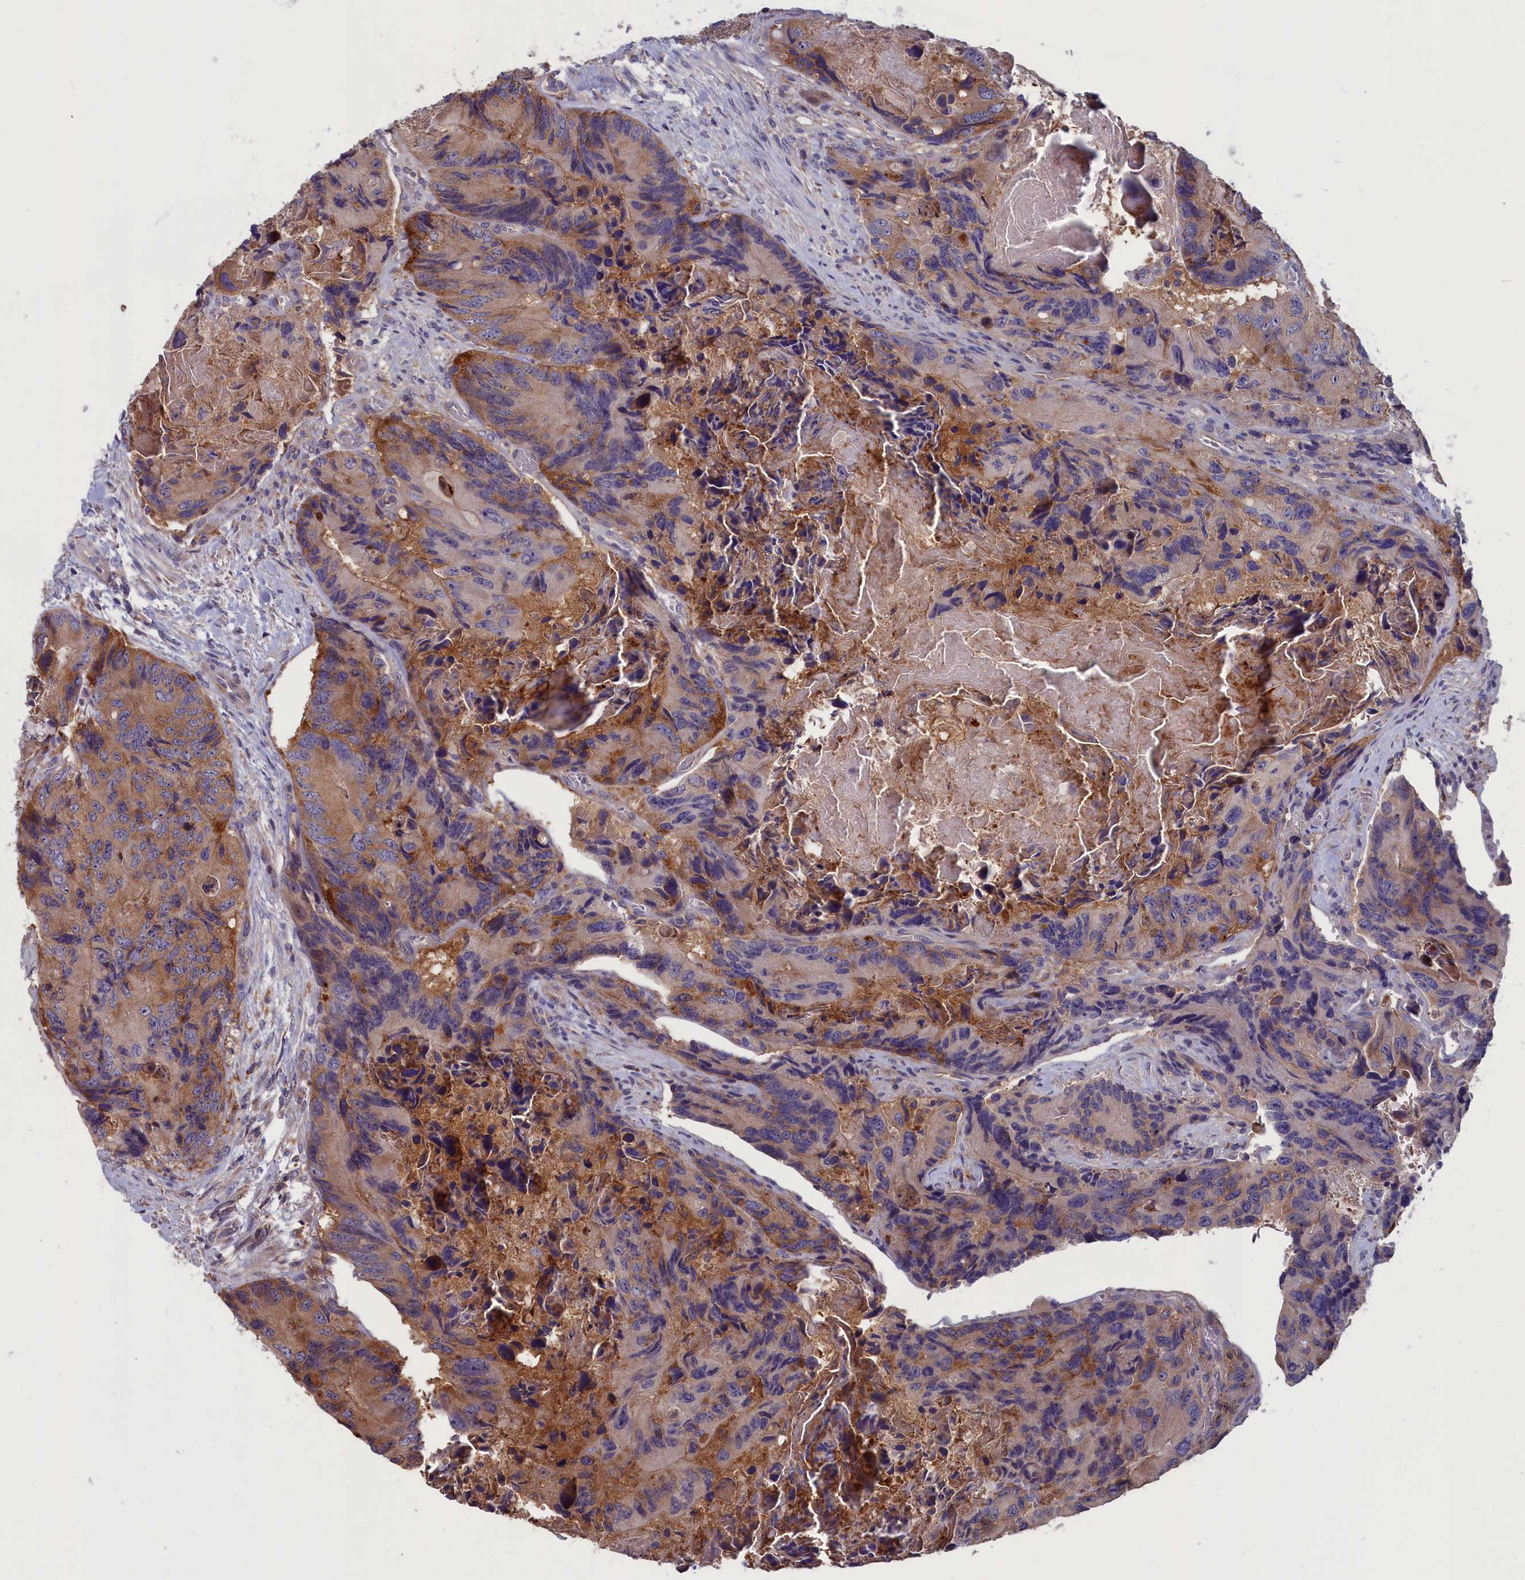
{"staining": {"intensity": "moderate", "quantity": "25%-75%", "location": "cytoplasmic/membranous"}, "tissue": "colorectal cancer", "cell_type": "Tumor cells", "image_type": "cancer", "snomed": [{"axis": "morphology", "description": "Adenocarcinoma, NOS"}, {"axis": "topography", "description": "Colon"}], "caption": "Immunohistochemical staining of colorectal cancer shows medium levels of moderate cytoplasmic/membranous positivity in about 25%-75% of tumor cells. (brown staining indicates protein expression, while blue staining denotes nuclei).", "gene": "CACTIN", "patient": {"sex": "male", "age": 84}}